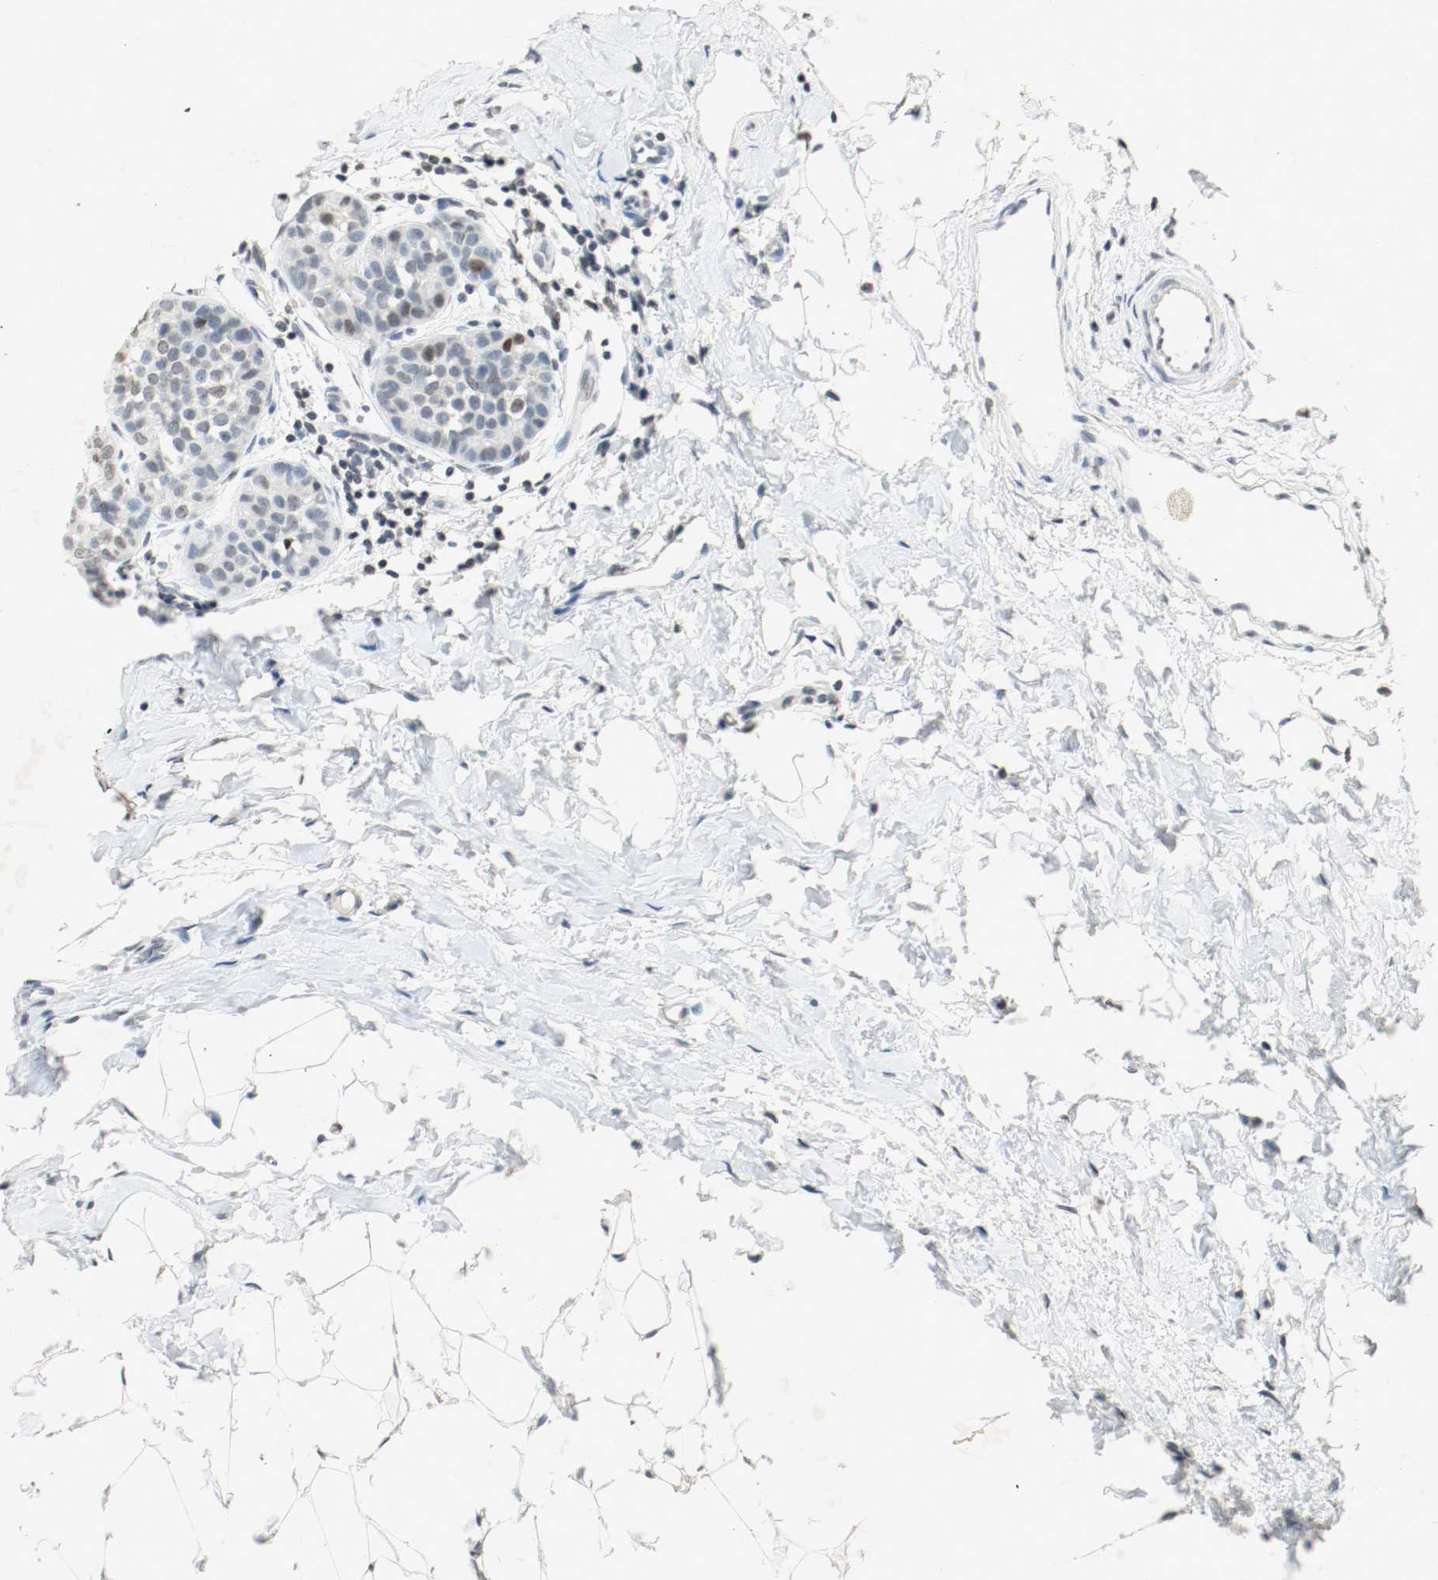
{"staining": {"intensity": "weak", "quantity": "<25%", "location": "nuclear"}, "tissue": "breast cancer", "cell_type": "Tumor cells", "image_type": "cancer", "snomed": [{"axis": "morphology", "description": "Lobular carcinoma, in situ"}, {"axis": "morphology", "description": "Lobular carcinoma"}, {"axis": "topography", "description": "Breast"}], "caption": "Immunohistochemistry of human breast cancer reveals no staining in tumor cells. Brightfield microscopy of immunohistochemistry stained with DAB (3,3'-diaminobenzidine) (brown) and hematoxylin (blue), captured at high magnification.", "gene": "DNMT1", "patient": {"sex": "female", "age": 41}}